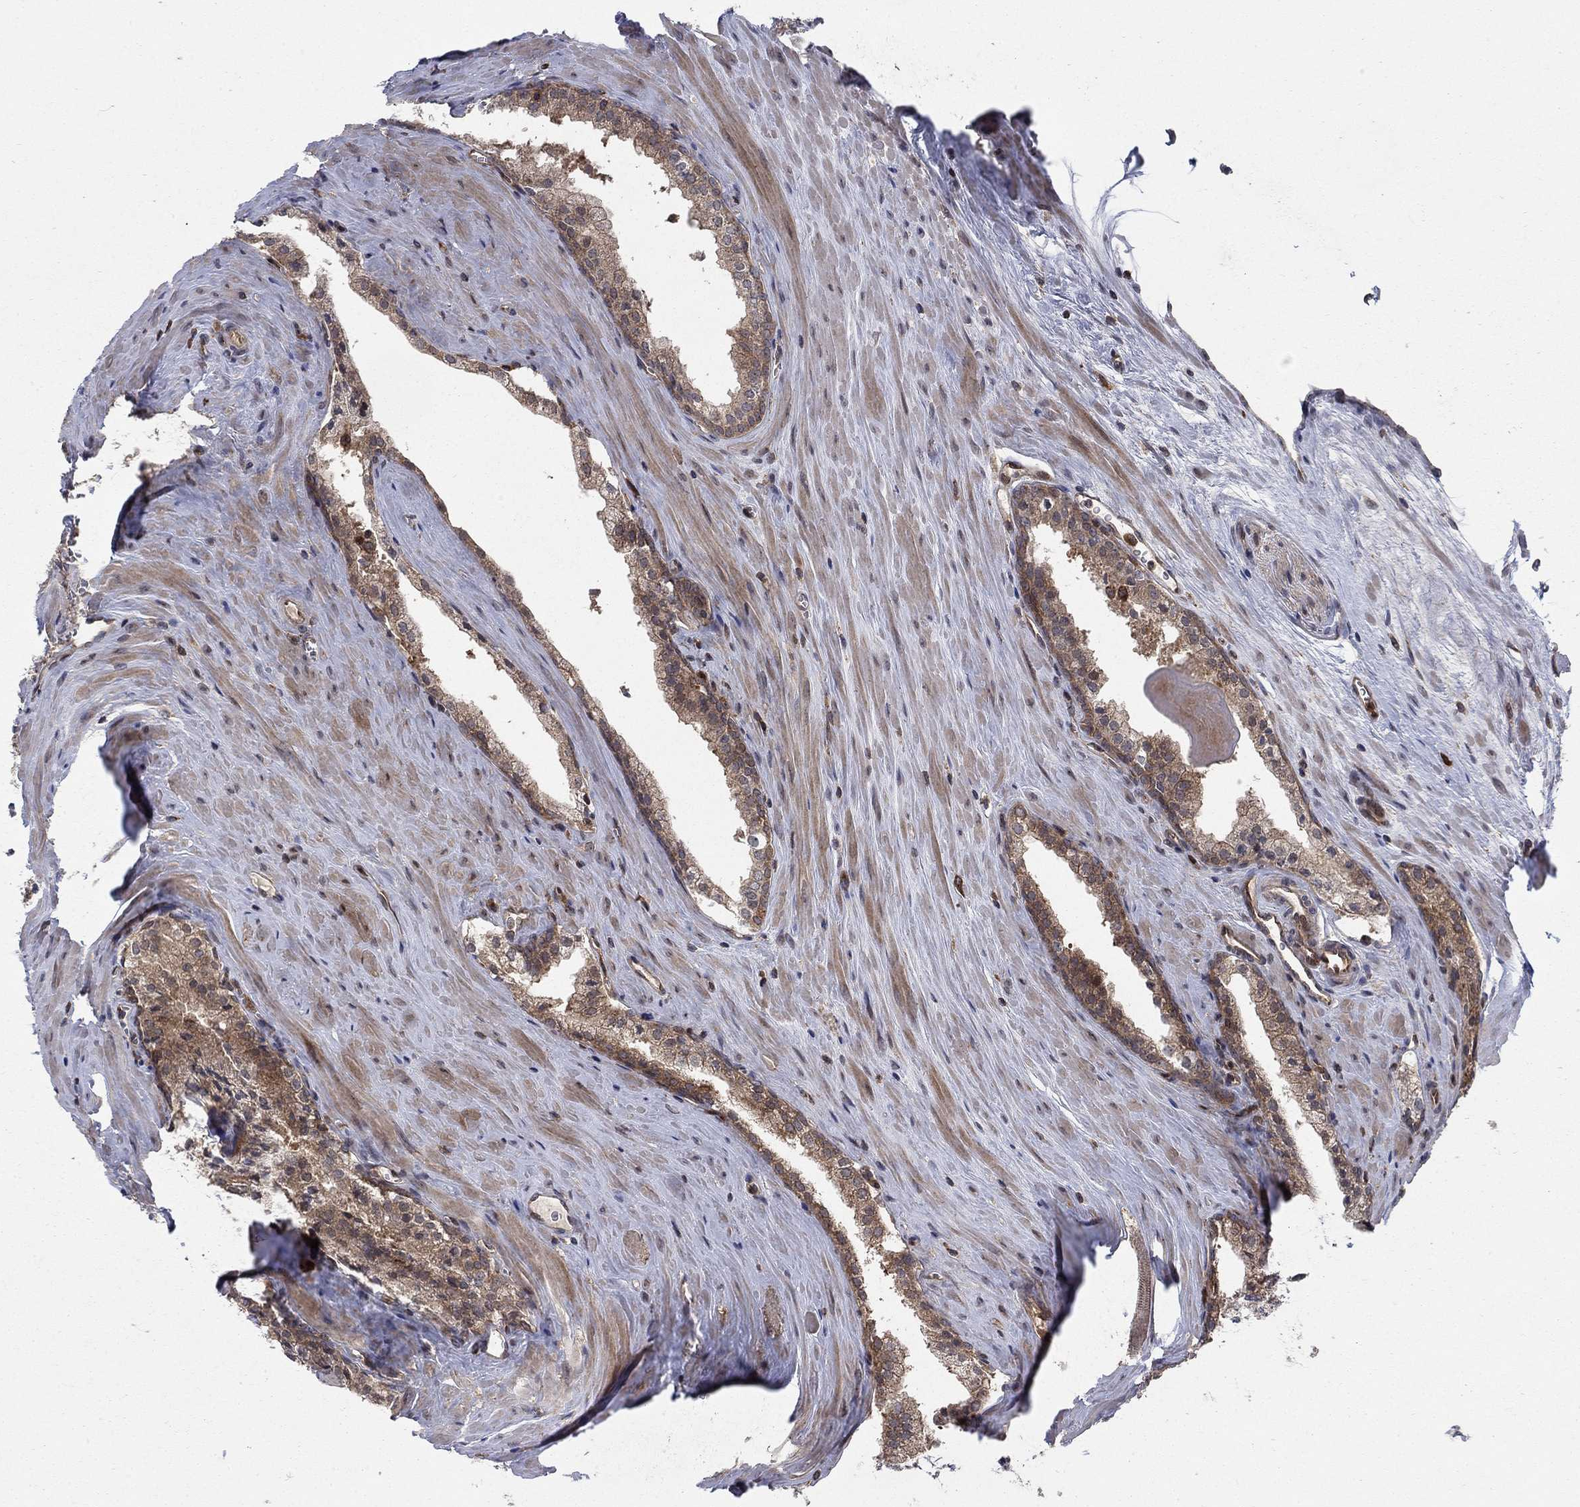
{"staining": {"intensity": "moderate", "quantity": ">75%", "location": "cytoplasmic/membranous"}, "tissue": "prostate cancer", "cell_type": "Tumor cells", "image_type": "cancer", "snomed": [{"axis": "morphology", "description": "Adenocarcinoma, NOS"}, {"axis": "topography", "description": "Prostate"}], "caption": "Protein positivity by IHC reveals moderate cytoplasmic/membranous staining in approximately >75% of tumor cells in prostate cancer.", "gene": "IFI35", "patient": {"sex": "male", "age": 72}}